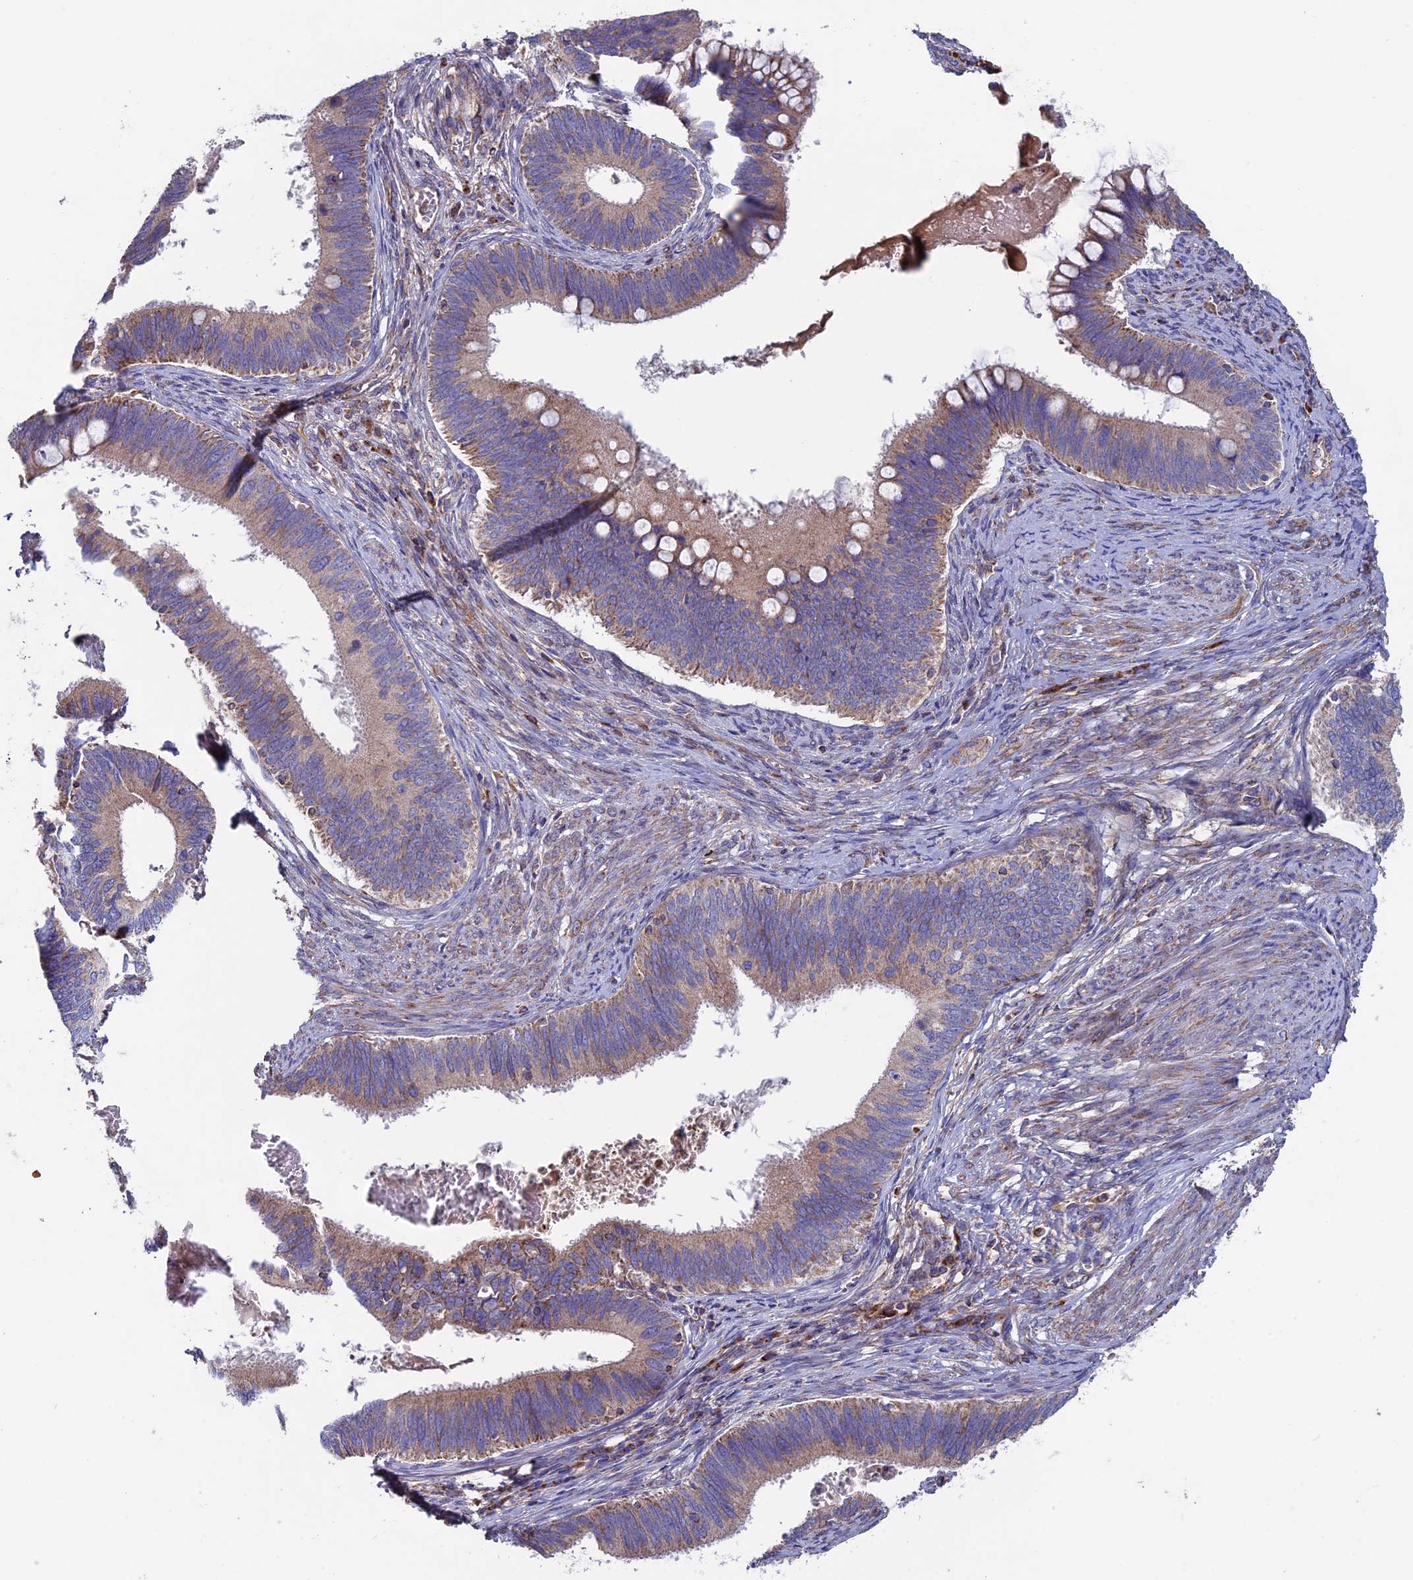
{"staining": {"intensity": "moderate", "quantity": ">75%", "location": "cytoplasmic/membranous"}, "tissue": "cervical cancer", "cell_type": "Tumor cells", "image_type": "cancer", "snomed": [{"axis": "morphology", "description": "Adenocarcinoma, NOS"}, {"axis": "topography", "description": "Cervix"}], "caption": "Immunohistochemical staining of cervical cancer (adenocarcinoma) demonstrates medium levels of moderate cytoplasmic/membranous protein staining in approximately >75% of tumor cells. (DAB = brown stain, brightfield microscopy at high magnification).", "gene": "SLC15A5", "patient": {"sex": "female", "age": 42}}